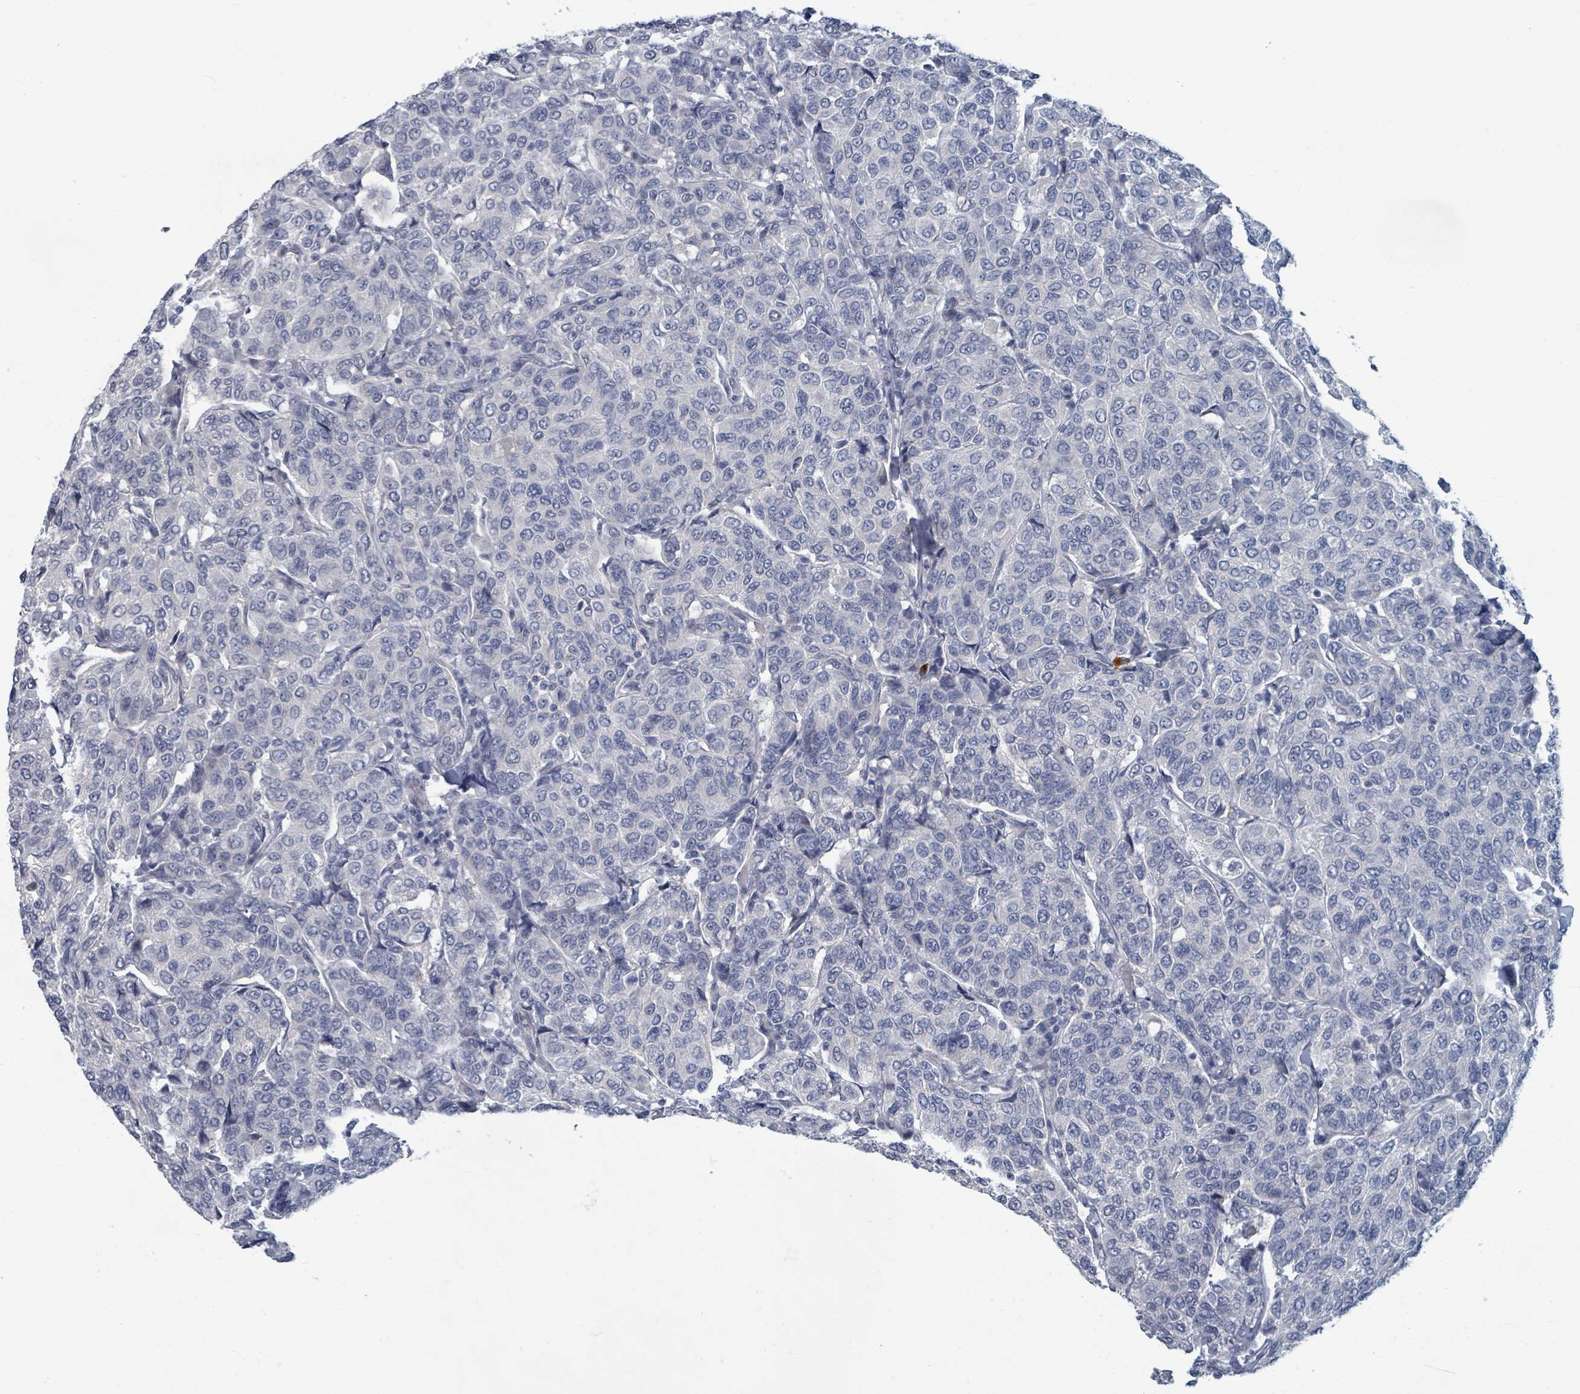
{"staining": {"intensity": "negative", "quantity": "none", "location": "none"}, "tissue": "breast cancer", "cell_type": "Tumor cells", "image_type": "cancer", "snomed": [{"axis": "morphology", "description": "Duct carcinoma"}, {"axis": "topography", "description": "Breast"}], "caption": "This is an immunohistochemistry histopathology image of breast infiltrating ductal carcinoma. There is no staining in tumor cells.", "gene": "WNT11", "patient": {"sex": "female", "age": 55}}